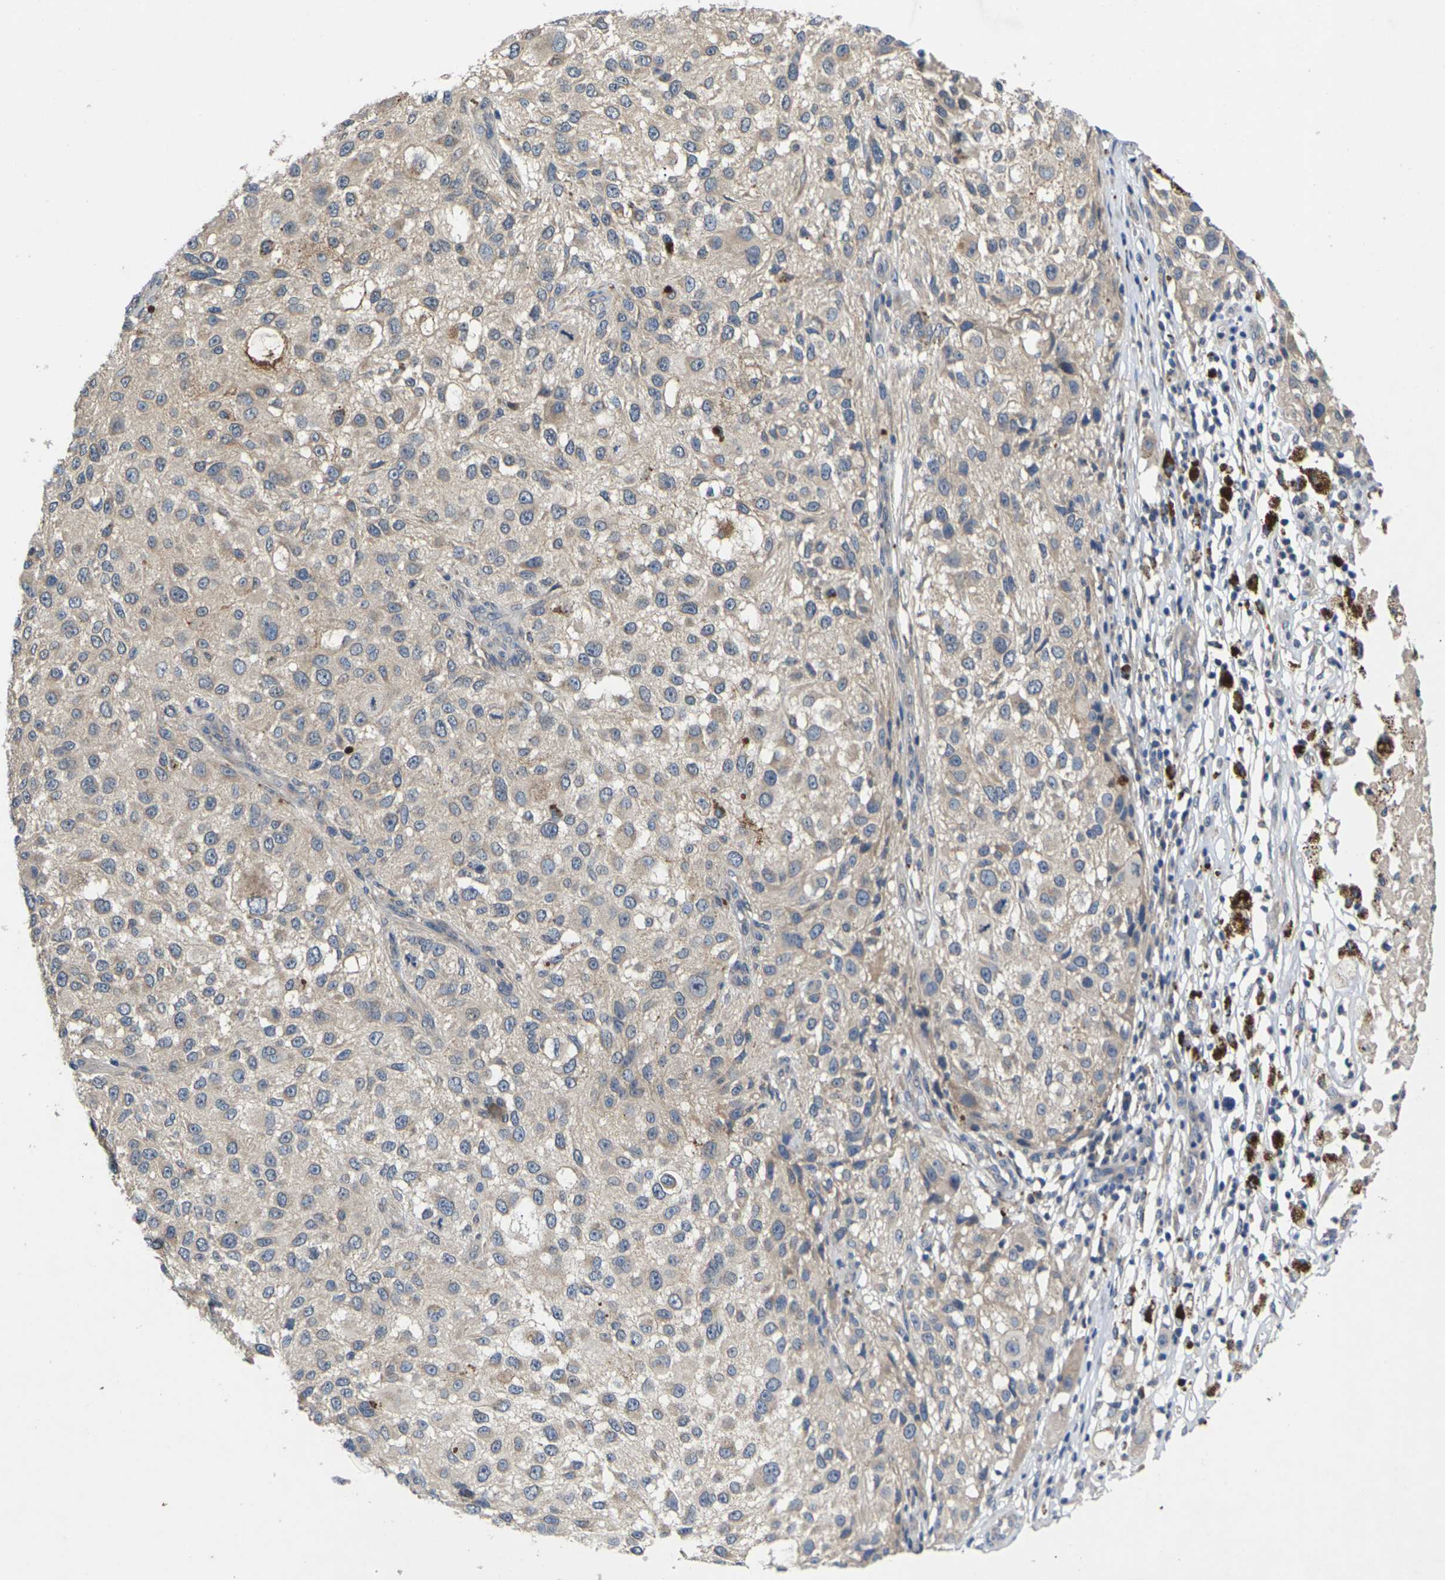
{"staining": {"intensity": "weak", "quantity": ">75%", "location": "cytoplasmic/membranous"}, "tissue": "melanoma", "cell_type": "Tumor cells", "image_type": "cancer", "snomed": [{"axis": "morphology", "description": "Necrosis, NOS"}, {"axis": "morphology", "description": "Malignant melanoma, NOS"}, {"axis": "topography", "description": "Skin"}], "caption": "Malignant melanoma stained with a brown dye exhibits weak cytoplasmic/membranous positive positivity in about >75% of tumor cells.", "gene": "SLC2A2", "patient": {"sex": "female", "age": 87}}